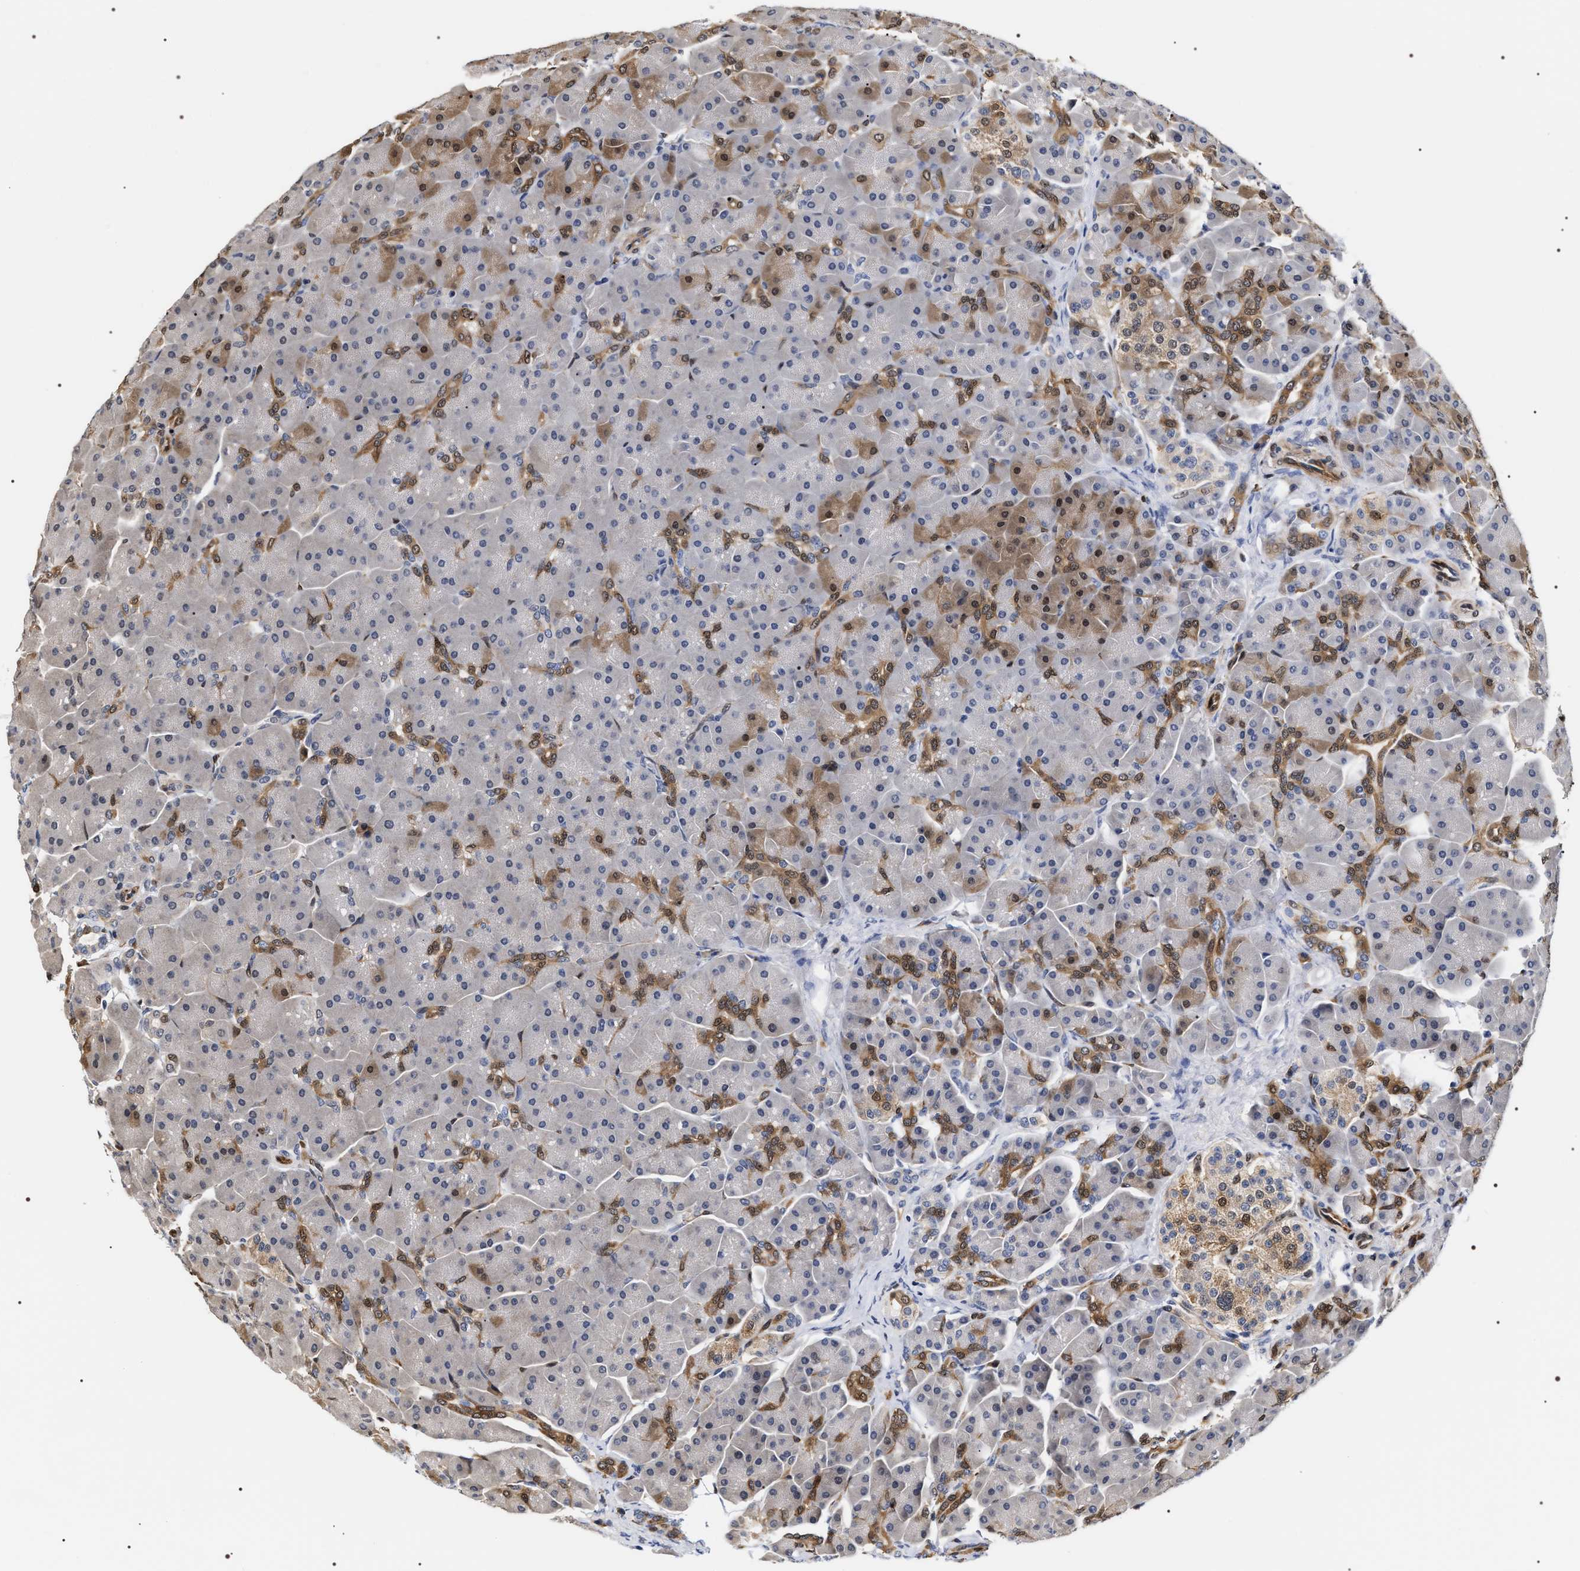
{"staining": {"intensity": "moderate", "quantity": "25%-75%", "location": "cytoplasmic/membranous,nuclear"}, "tissue": "pancreas", "cell_type": "Exocrine glandular cells", "image_type": "normal", "snomed": [{"axis": "morphology", "description": "Normal tissue, NOS"}, {"axis": "topography", "description": "Pancreas"}], "caption": "Protein staining demonstrates moderate cytoplasmic/membranous,nuclear positivity in about 25%-75% of exocrine glandular cells in unremarkable pancreas. (DAB (3,3'-diaminobenzidine) = brown stain, brightfield microscopy at high magnification).", "gene": "BAG6", "patient": {"sex": "male", "age": 66}}